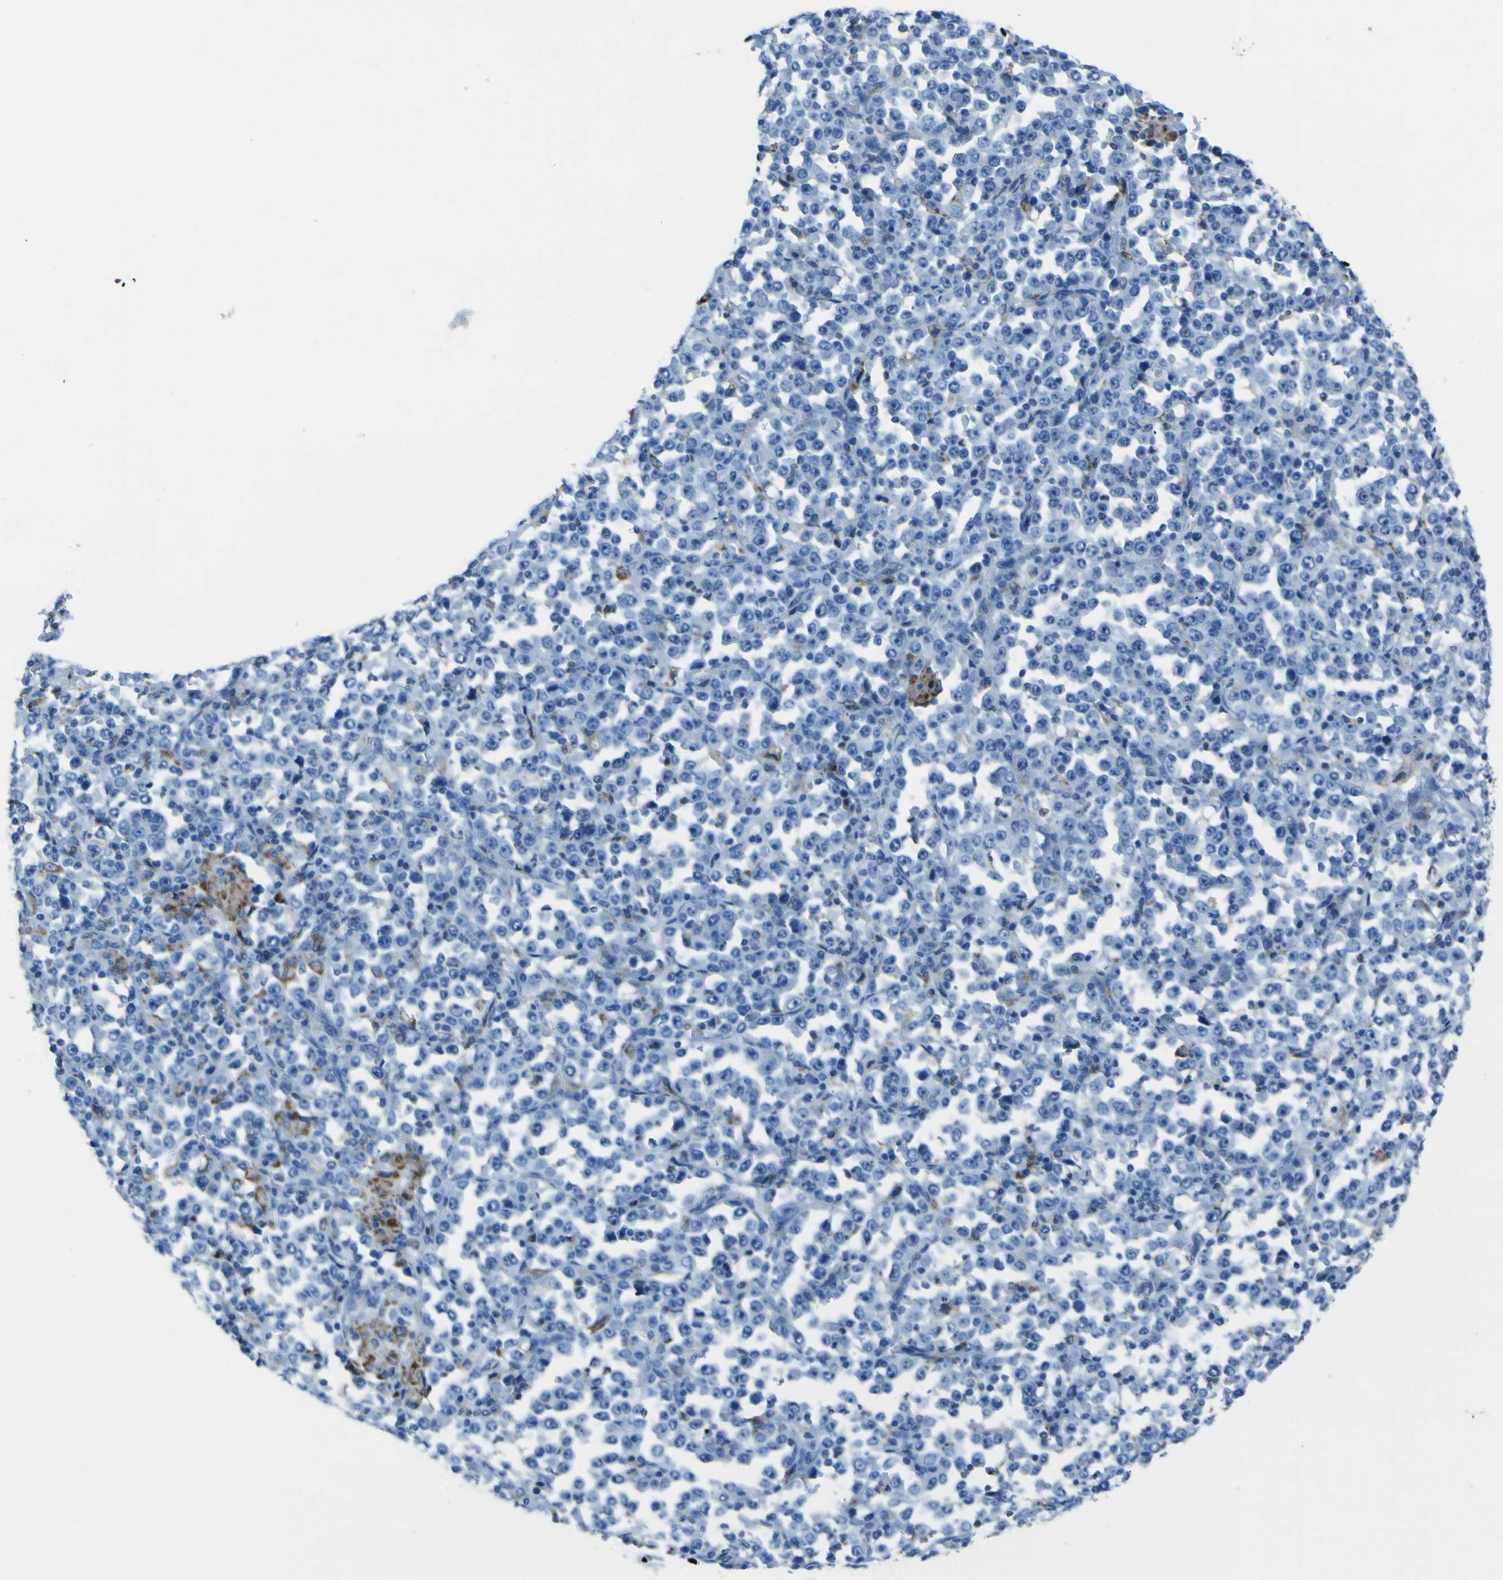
{"staining": {"intensity": "moderate", "quantity": "<25%", "location": "cytoplasmic/membranous"}, "tissue": "stomach cancer", "cell_type": "Tumor cells", "image_type": "cancer", "snomed": [{"axis": "morphology", "description": "Normal tissue, NOS"}, {"axis": "morphology", "description": "Adenocarcinoma, NOS"}, {"axis": "topography", "description": "Stomach, upper"}, {"axis": "topography", "description": "Stomach"}], "caption": "Tumor cells display moderate cytoplasmic/membranous positivity in about <25% of cells in stomach adenocarcinoma.", "gene": "ACSL1", "patient": {"sex": "male", "age": 59}}